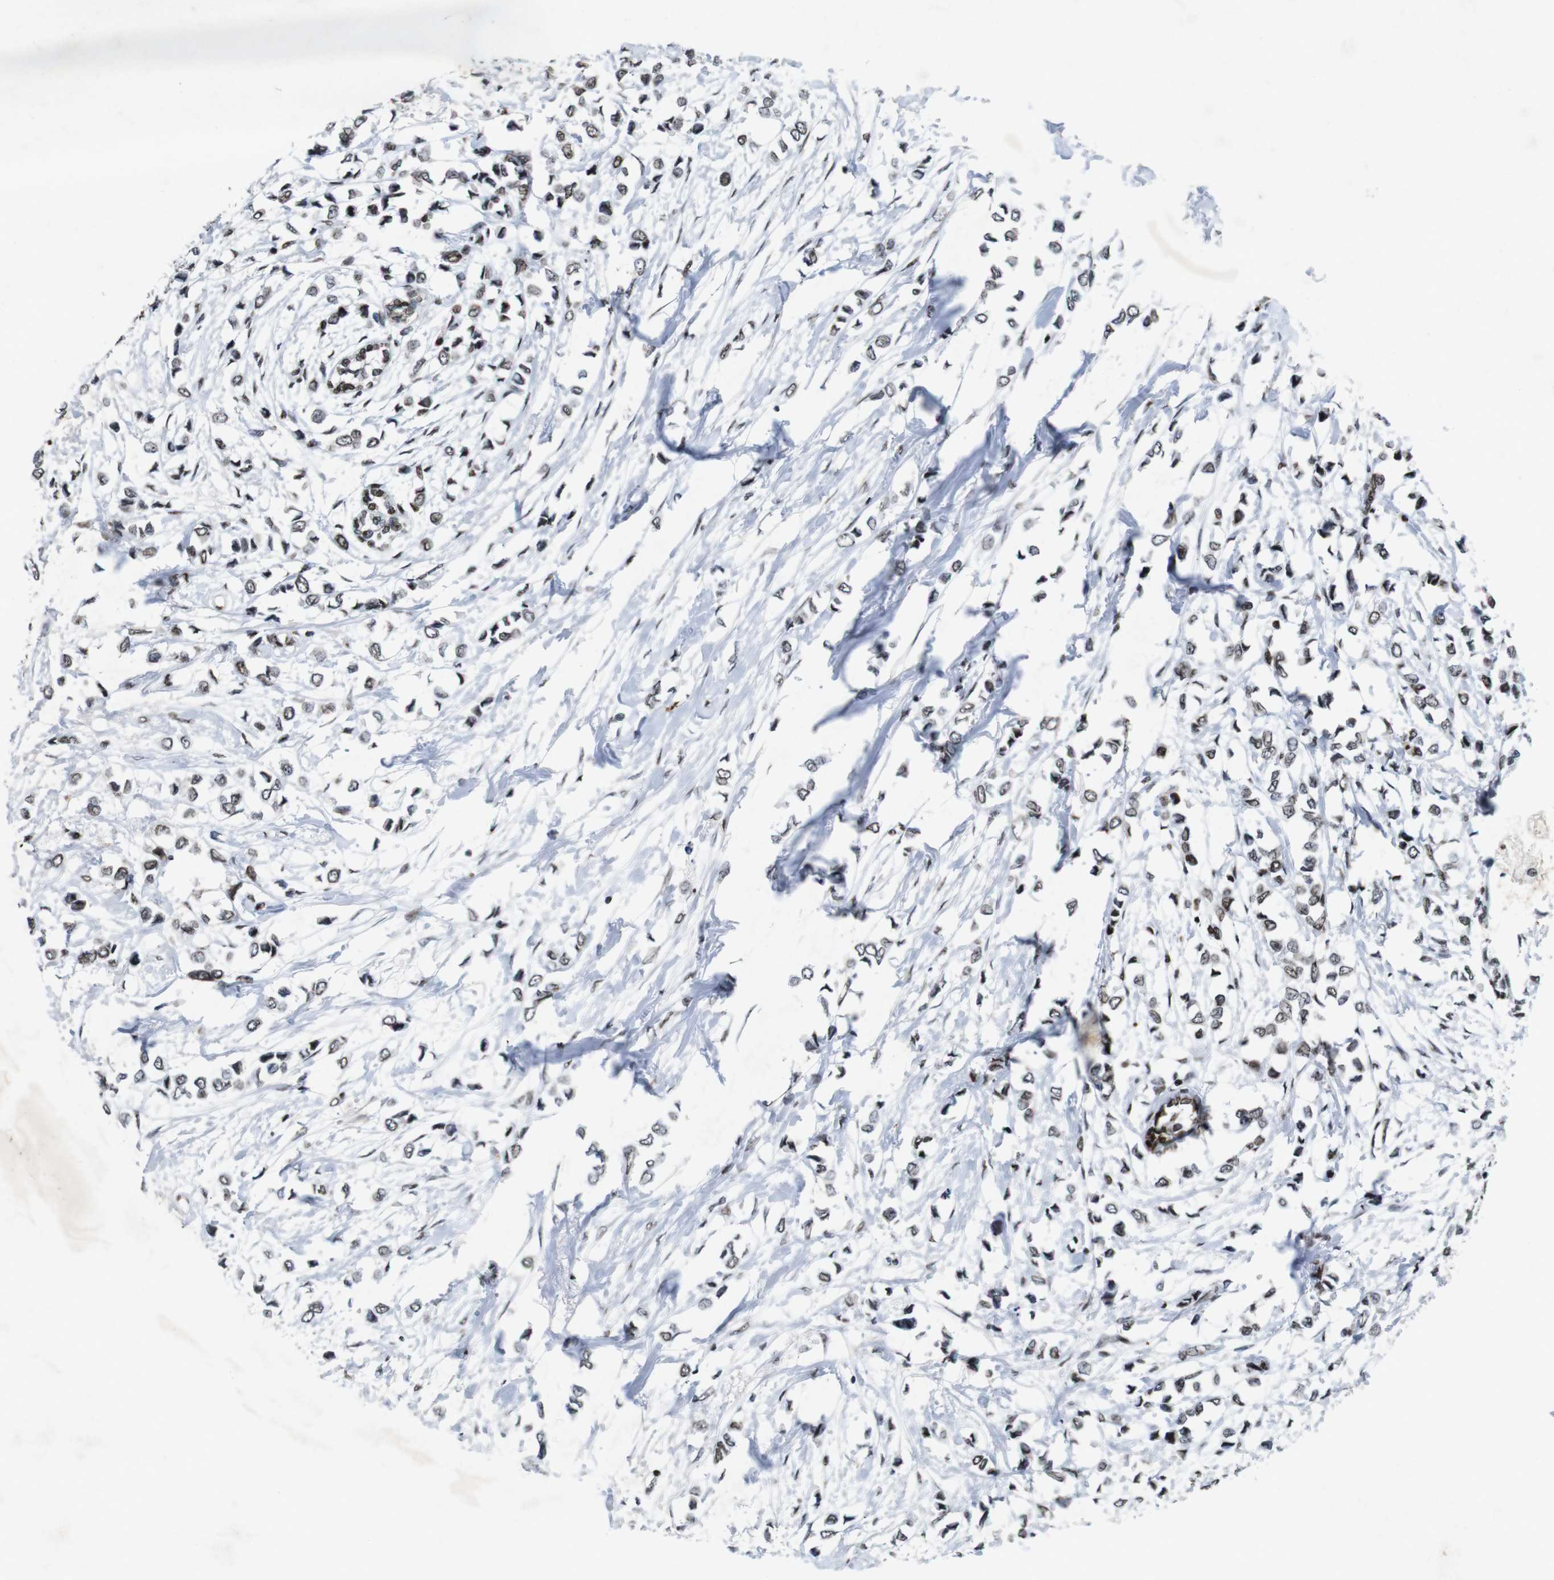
{"staining": {"intensity": "moderate", "quantity": ">75%", "location": "nuclear"}, "tissue": "breast cancer", "cell_type": "Tumor cells", "image_type": "cancer", "snomed": [{"axis": "morphology", "description": "Lobular carcinoma"}, {"axis": "topography", "description": "Breast"}], "caption": "Lobular carcinoma (breast) stained for a protein (brown) demonstrates moderate nuclear positive staining in approximately >75% of tumor cells.", "gene": "MAGEH1", "patient": {"sex": "female", "age": 51}}